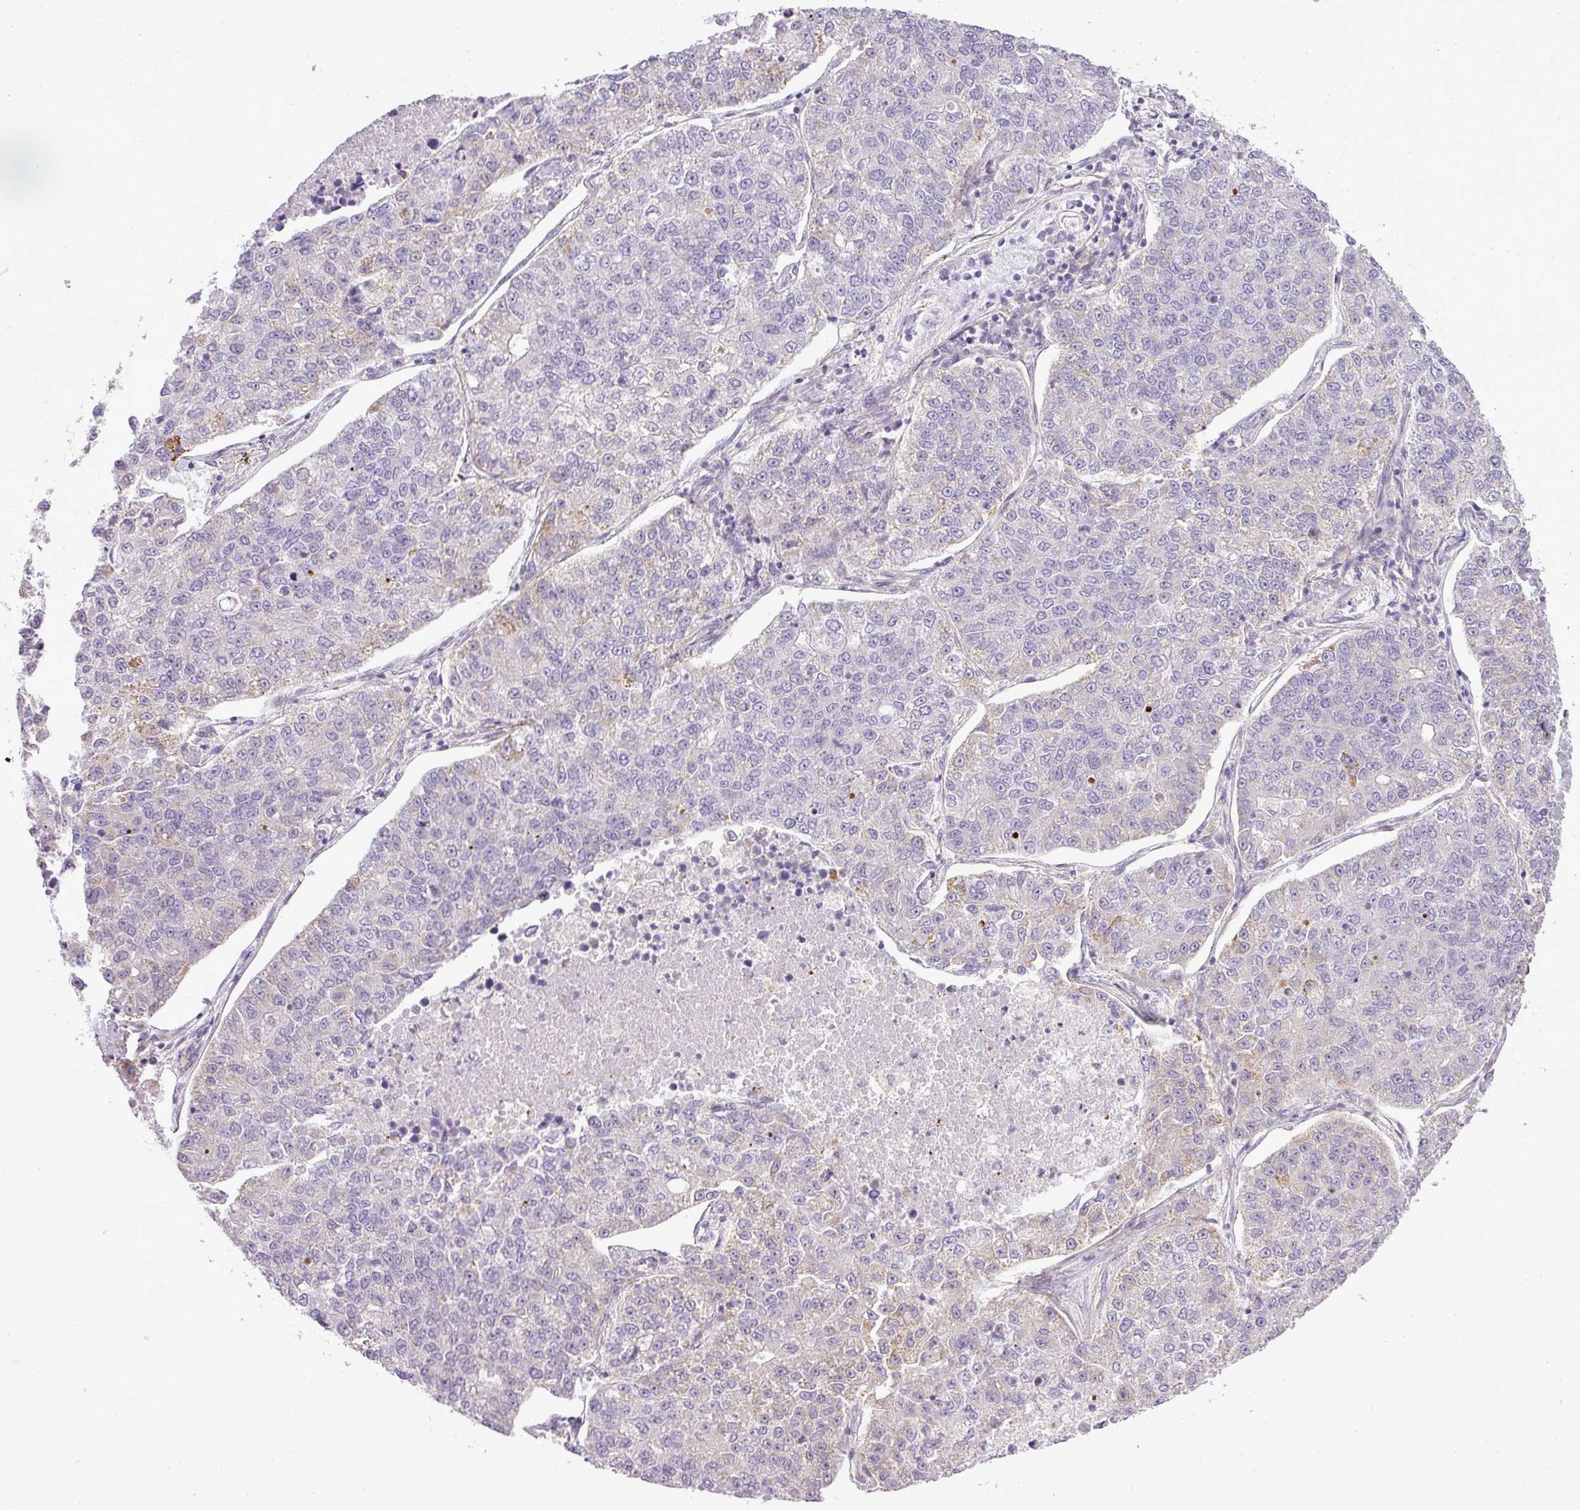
{"staining": {"intensity": "negative", "quantity": "none", "location": "none"}, "tissue": "lung cancer", "cell_type": "Tumor cells", "image_type": "cancer", "snomed": [{"axis": "morphology", "description": "Adenocarcinoma, NOS"}, {"axis": "topography", "description": "Lung"}], "caption": "Lung adenocarcinoma was stained to show a protein in brown. There is no significant positivity in tumor cells. (DAB IHC visualized using brightfield microscopy, high magnification).", "gene": "ZDHHC1", "patient": {"sex": "male", "age": 49}}